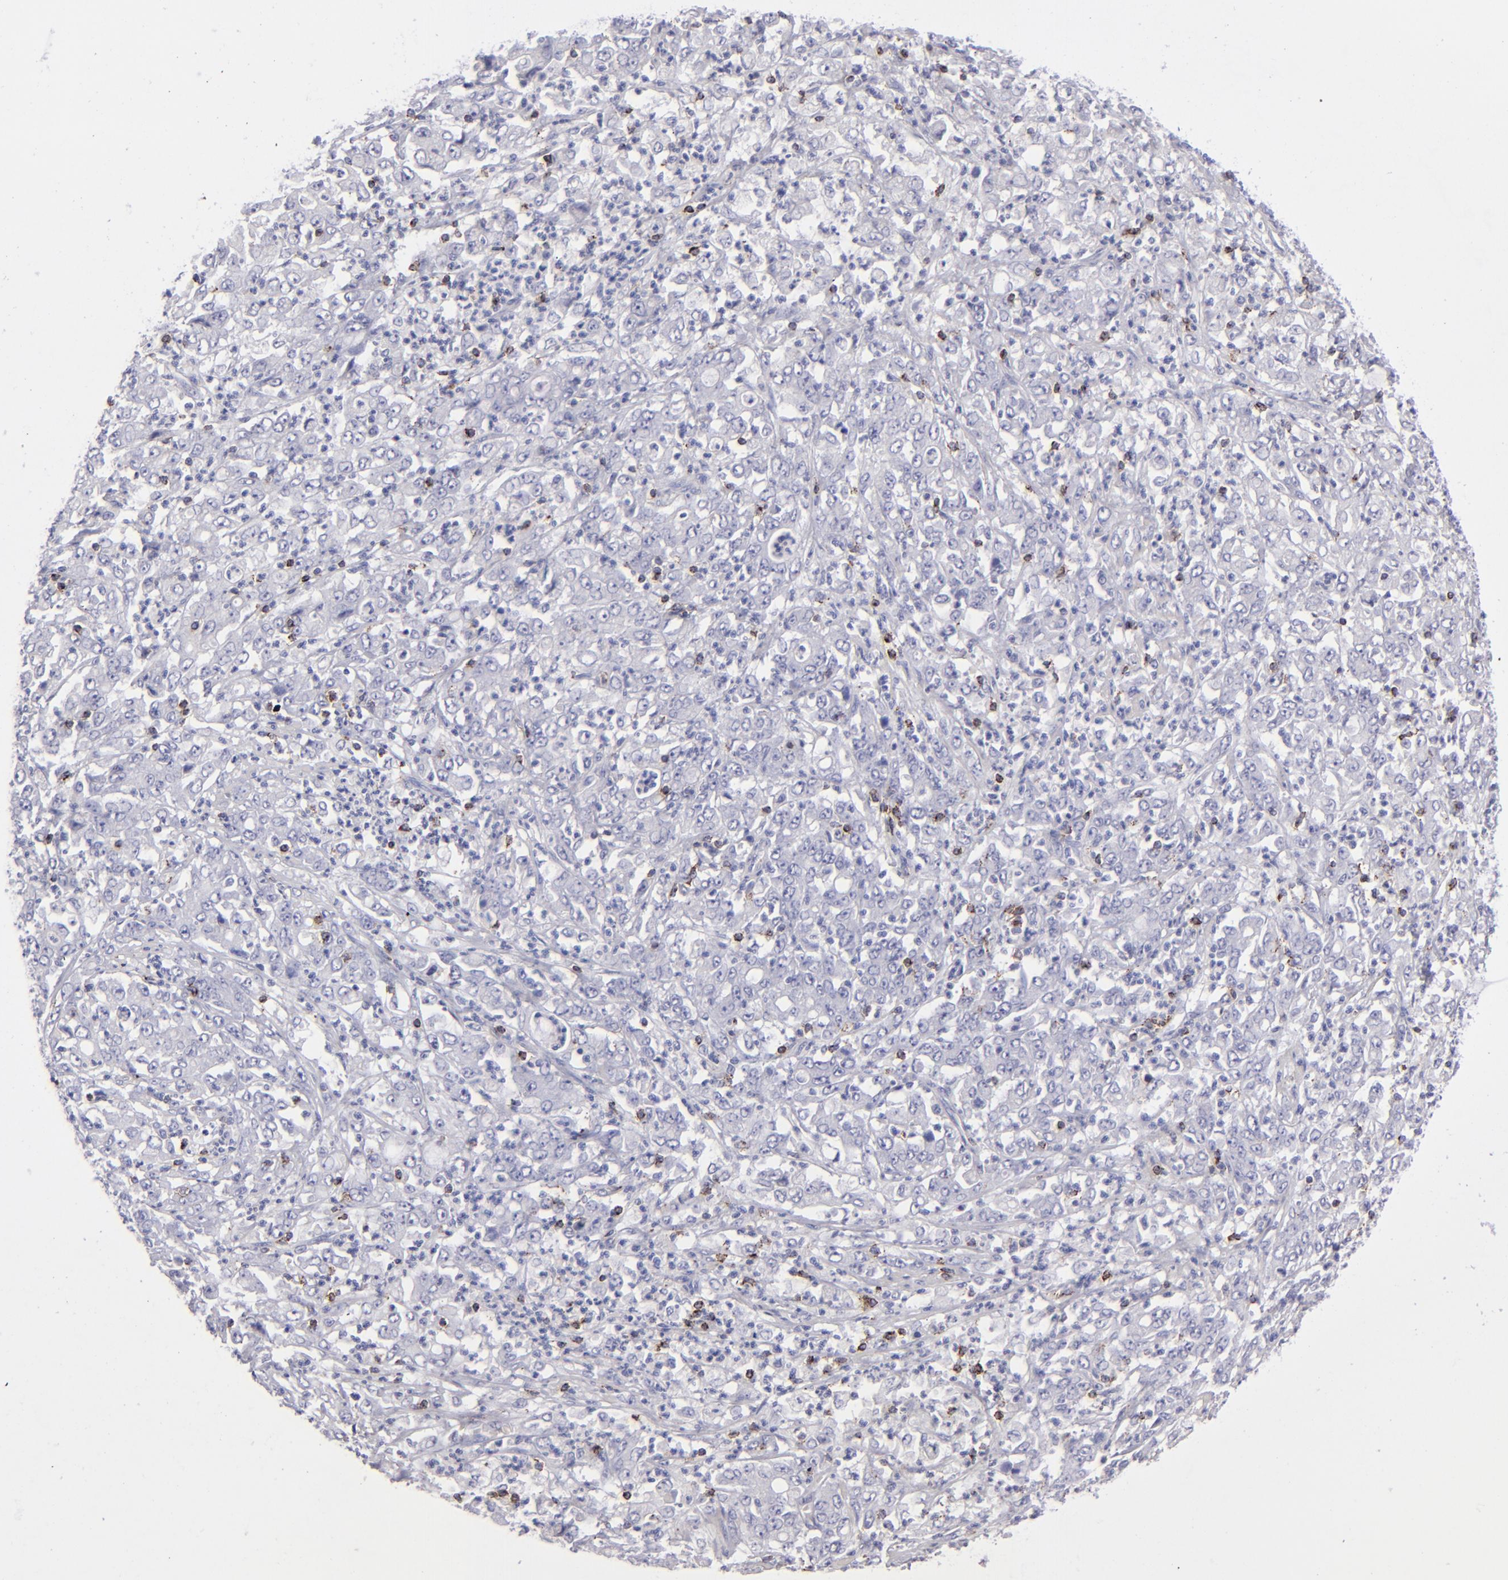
{"staining": {"intensity": "negative", "quantity": "none", "location": "none"}, "tissue": "stomach cancer", "cell_type": "Tumor cells", "image_type": "cancer", "snomed": [{"axis": "morphology", "description": "Adenocarcinoma, NOS"}, {"axis": "topography", "description": "Stomach, lower"}], "caption": "Tumor cells are negative for brown protein staining in stomach cancer (adenocarcinoma).", "gene": "CD2", "patient": {"sex": "female", "age": 71}}